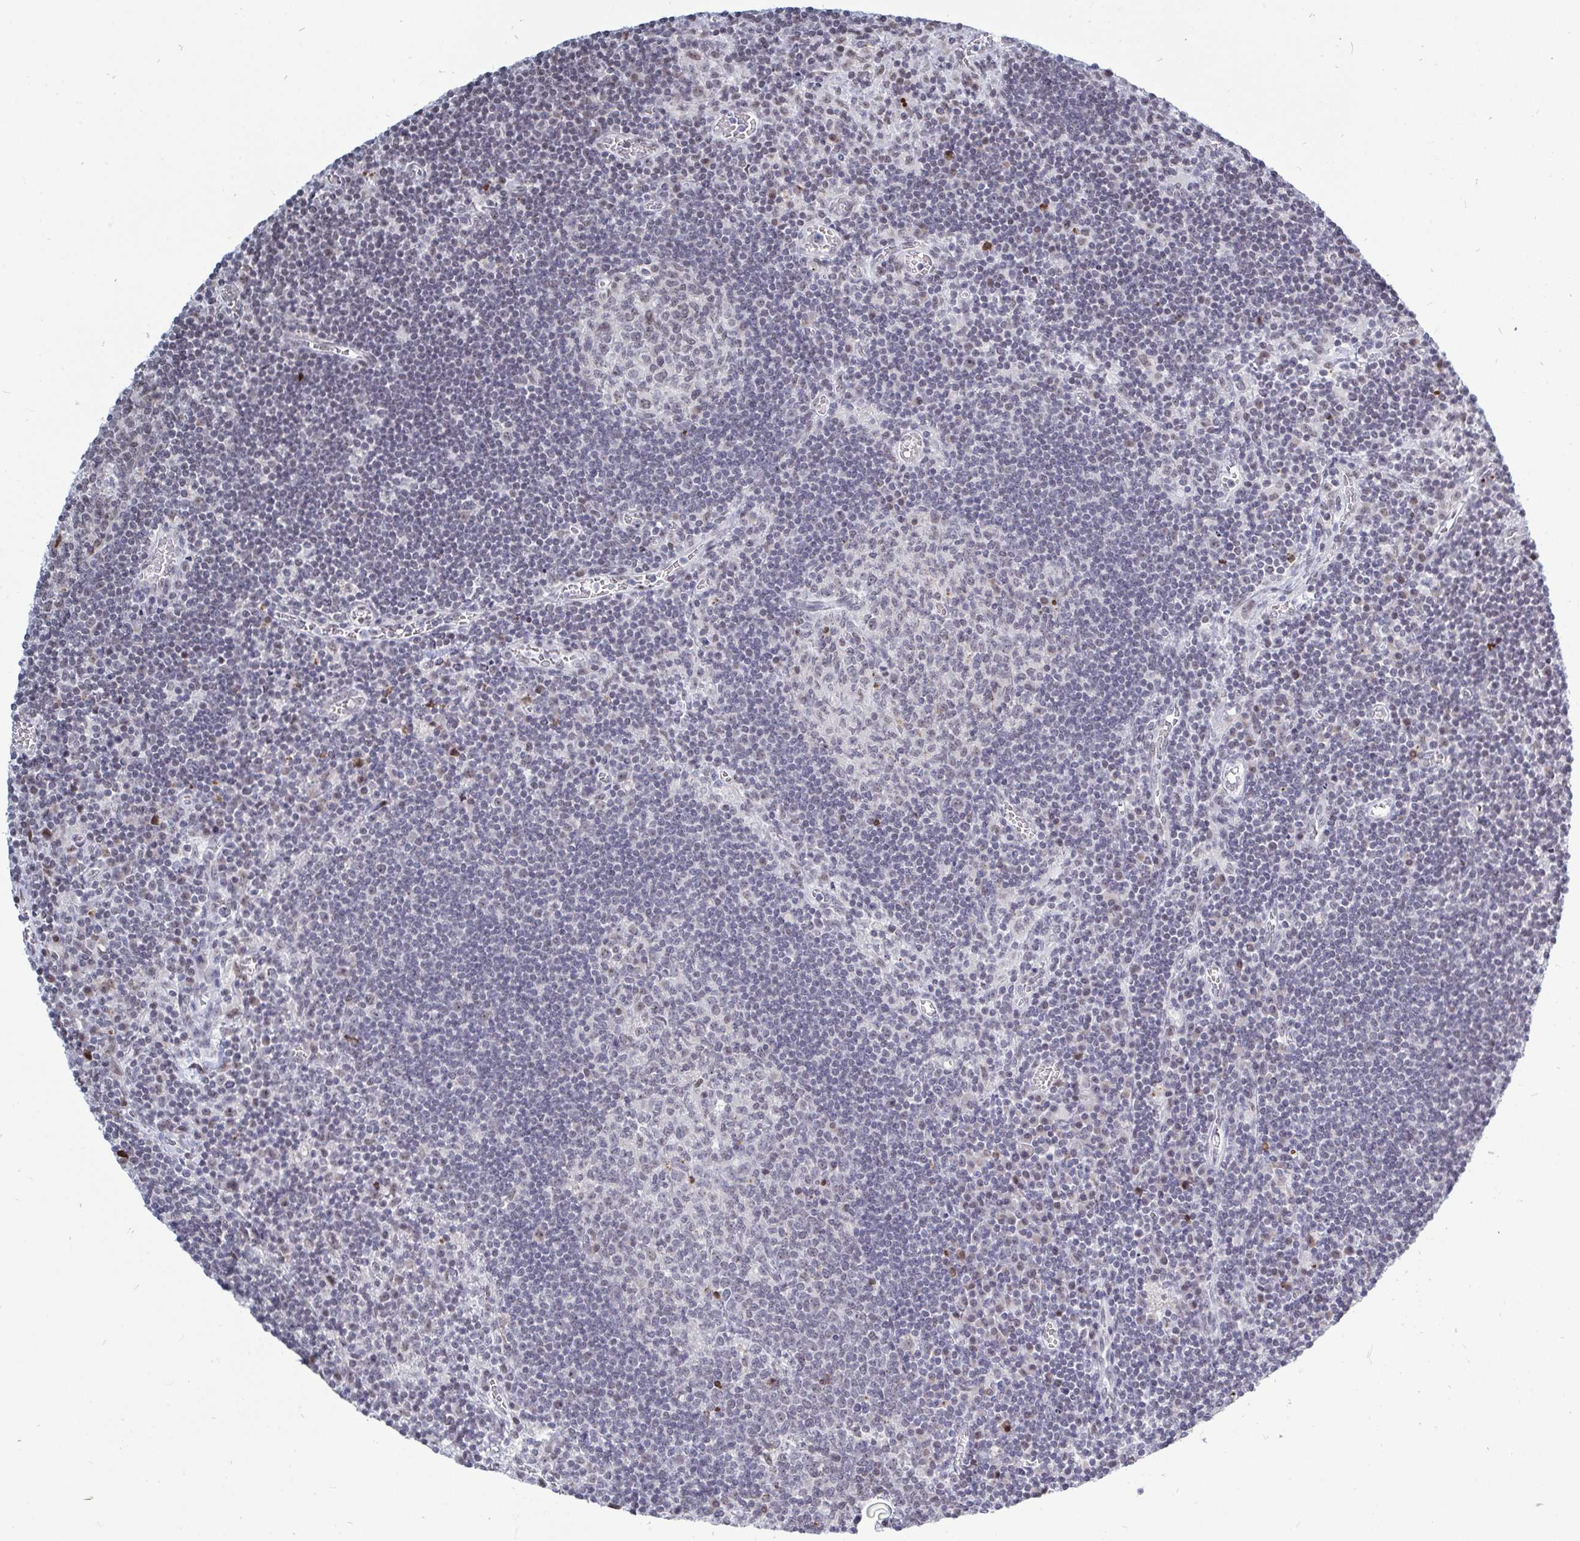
{"staining": {"intensity": "weak", "quantity": "<25%", "location": "nuclear"}, "tissue": "lymph node", "cell_type": "Germinal center cells", "image_type": "normal", "snomed": [{"axis": "morphology", "description": "Normal tissue, NOS"}, {"axis": "topography", "description": "Lymph node"}], "caption": "Histopathology image shows no protein expression in germinal center cells of normal lymph node.", "gene": "TRIP12", "patient": {"sex": "male", "age": 67}}